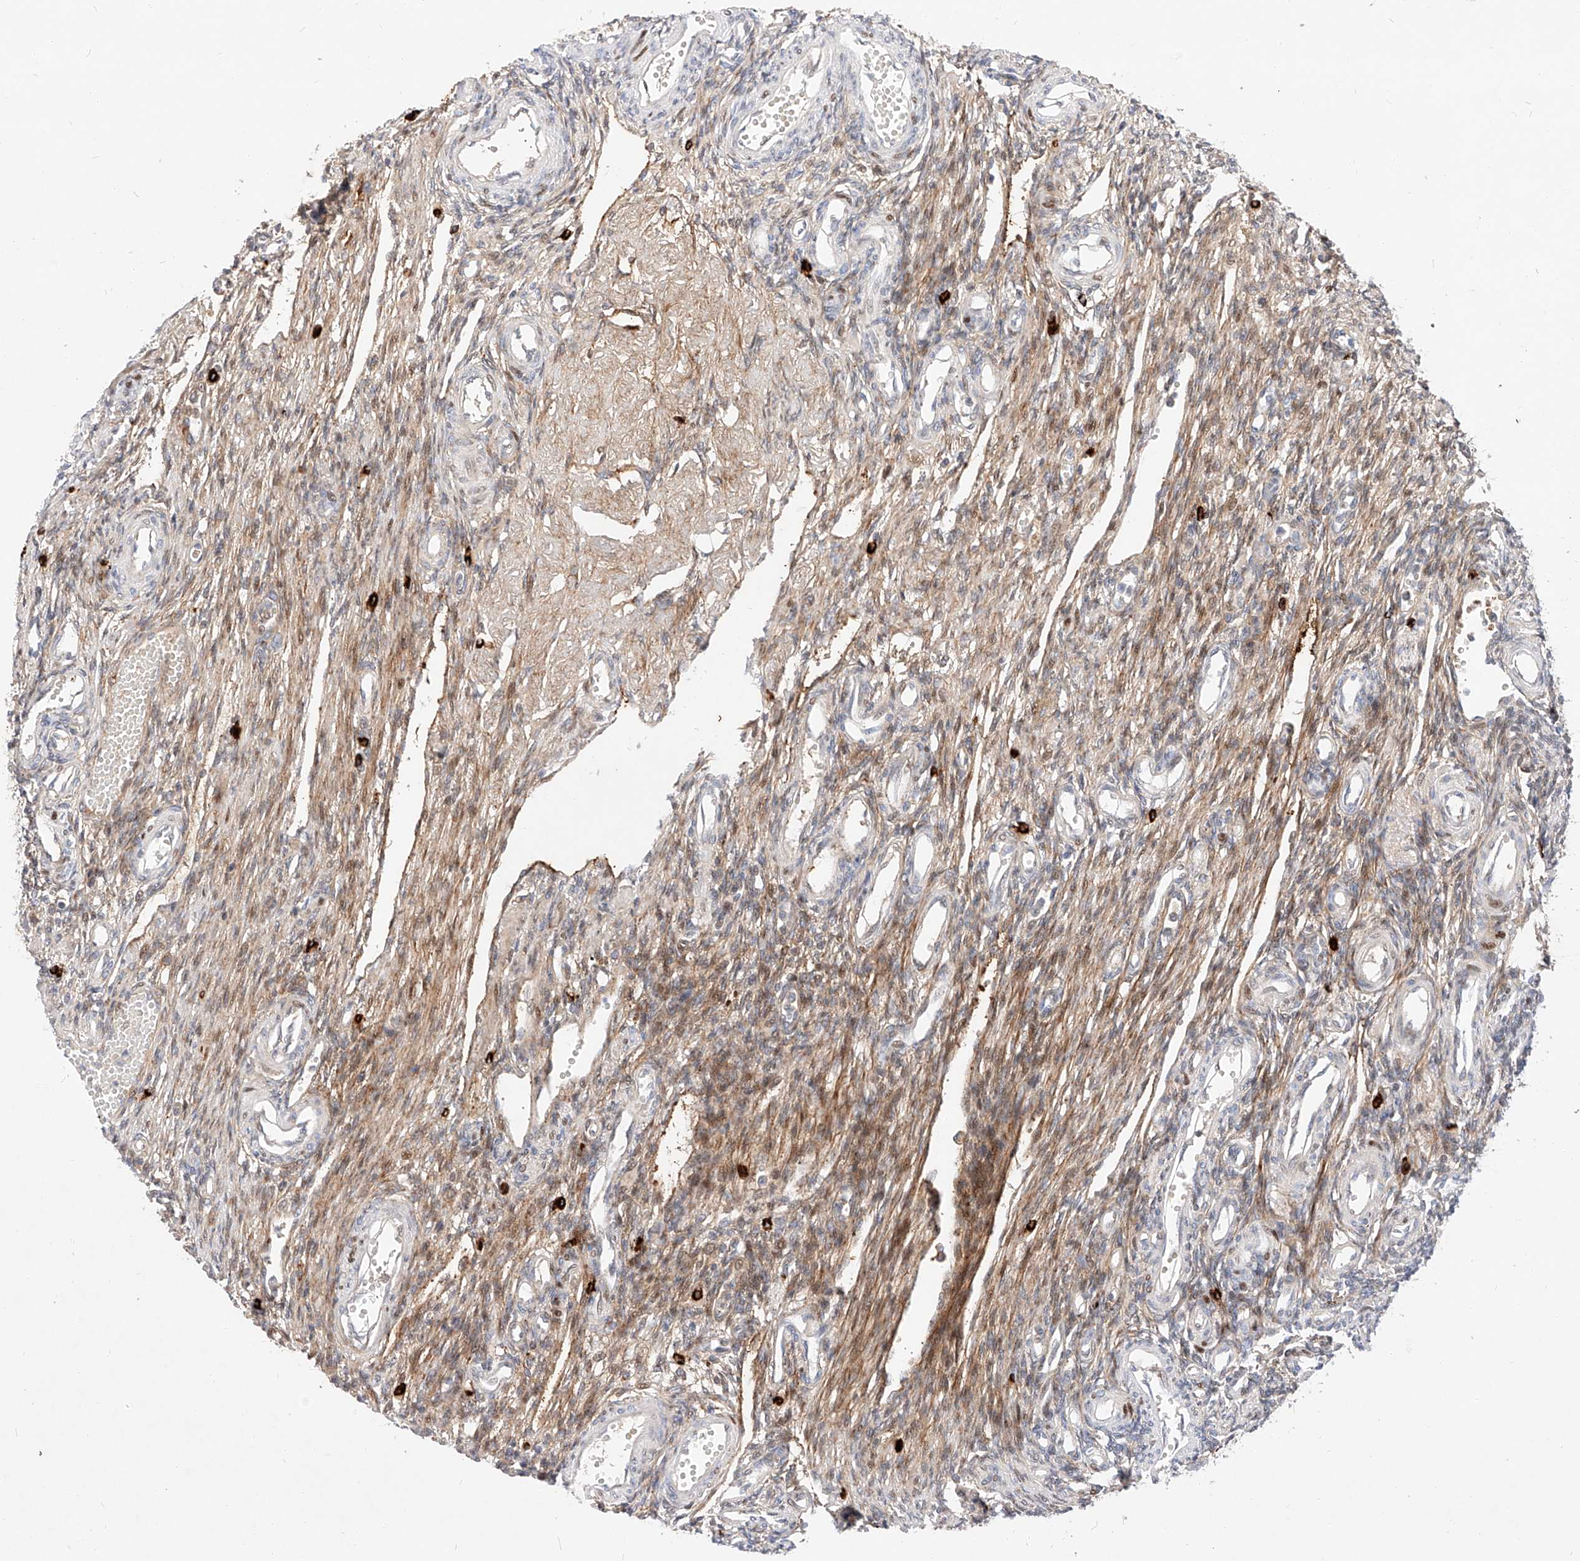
{"staining": {"intensity": "moderate", "quantity": "<25%", "location": "cytoplasmic/membranous"}, "tissue": "ovary", "cell_type": "Ovarian stroma cells", "image_type": "normal", "snomed": [{"axis": "morphology", "description": "Normal tissue, NOS"}, {"axis": "morphology", "description": "Cyst, NOS"}, {"axis": "topography", "description": "Ovary"}], "caption": "Protein staining by immunohistochemistry exhibits moderate cytoplasmic/membranous staining in about <25% of ovarian stroma cells in benign ovary.", "gene": "OSGEPL1", "patient": {"sex": "female", "age": 33}}